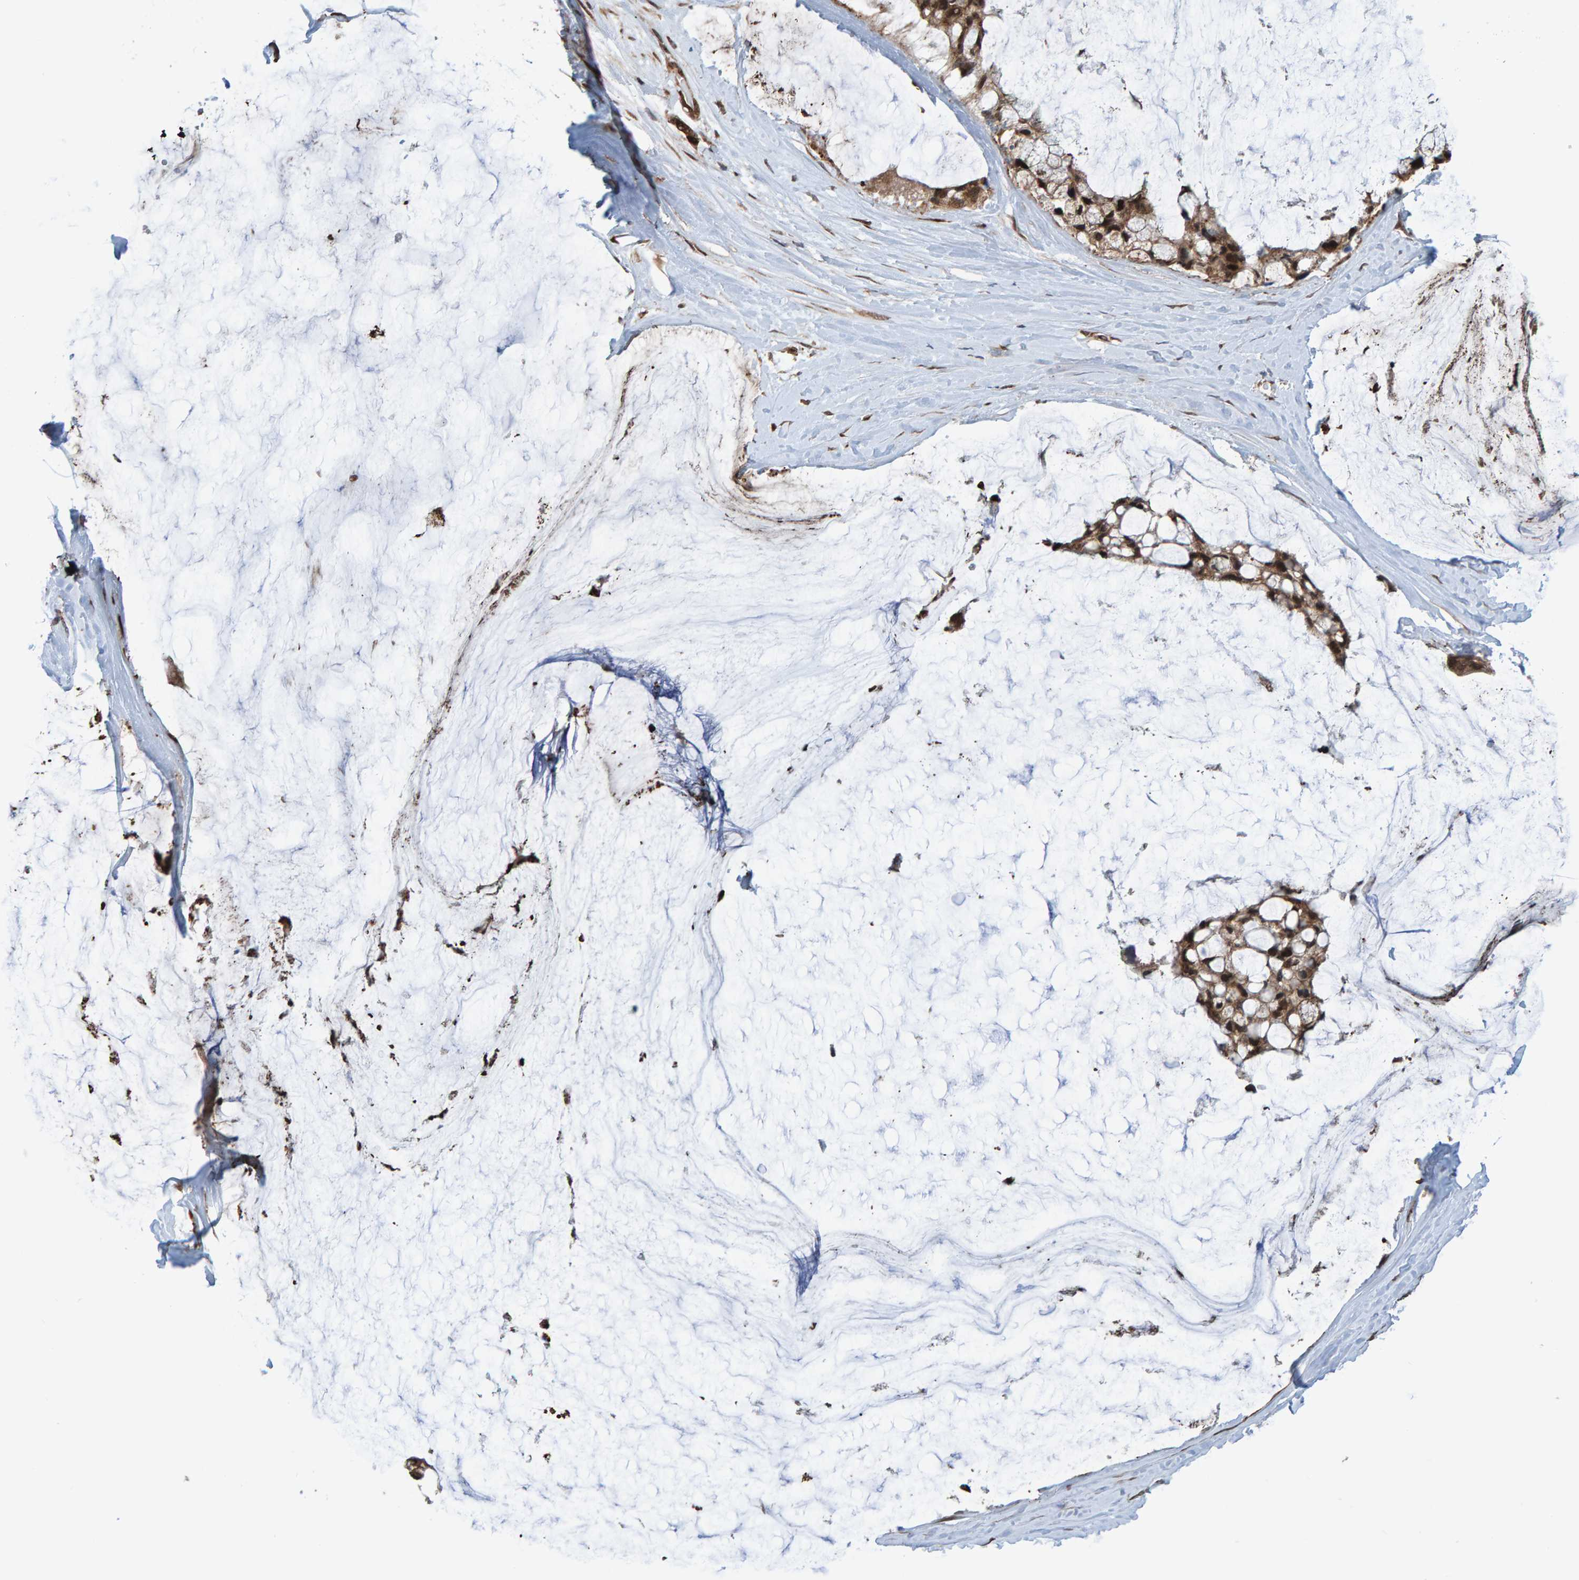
{"staining": {"intensity": "strong", "quantity": ">75%", "location": "cytoplasmic/membranous,nuclear"}, "tissue": "ovarian cancer", "cell_type": "Tumor cells", "image_type": "cancer", "snomed": [{"axis": "morphology", "description": "Cystadenocarcinoma, mucinous, NOS"}, {"axis": "topography", "description": "Ovary"}], "caption": "Ovarian cancer (mucinous cystadenocarcinoma) stained with DAB (3,3'-diaminobenzidine) immunohistochemistry (IHC) exhibits high levels of strong cytoplasmic/membranous and nuclear expression in about >75% of tumor cells. Immunohistochemistry stains the protein in brown and the nuclei are stained blue.", "gene": "ZNF366", "patient": {"sex": "female", "age": 39}}